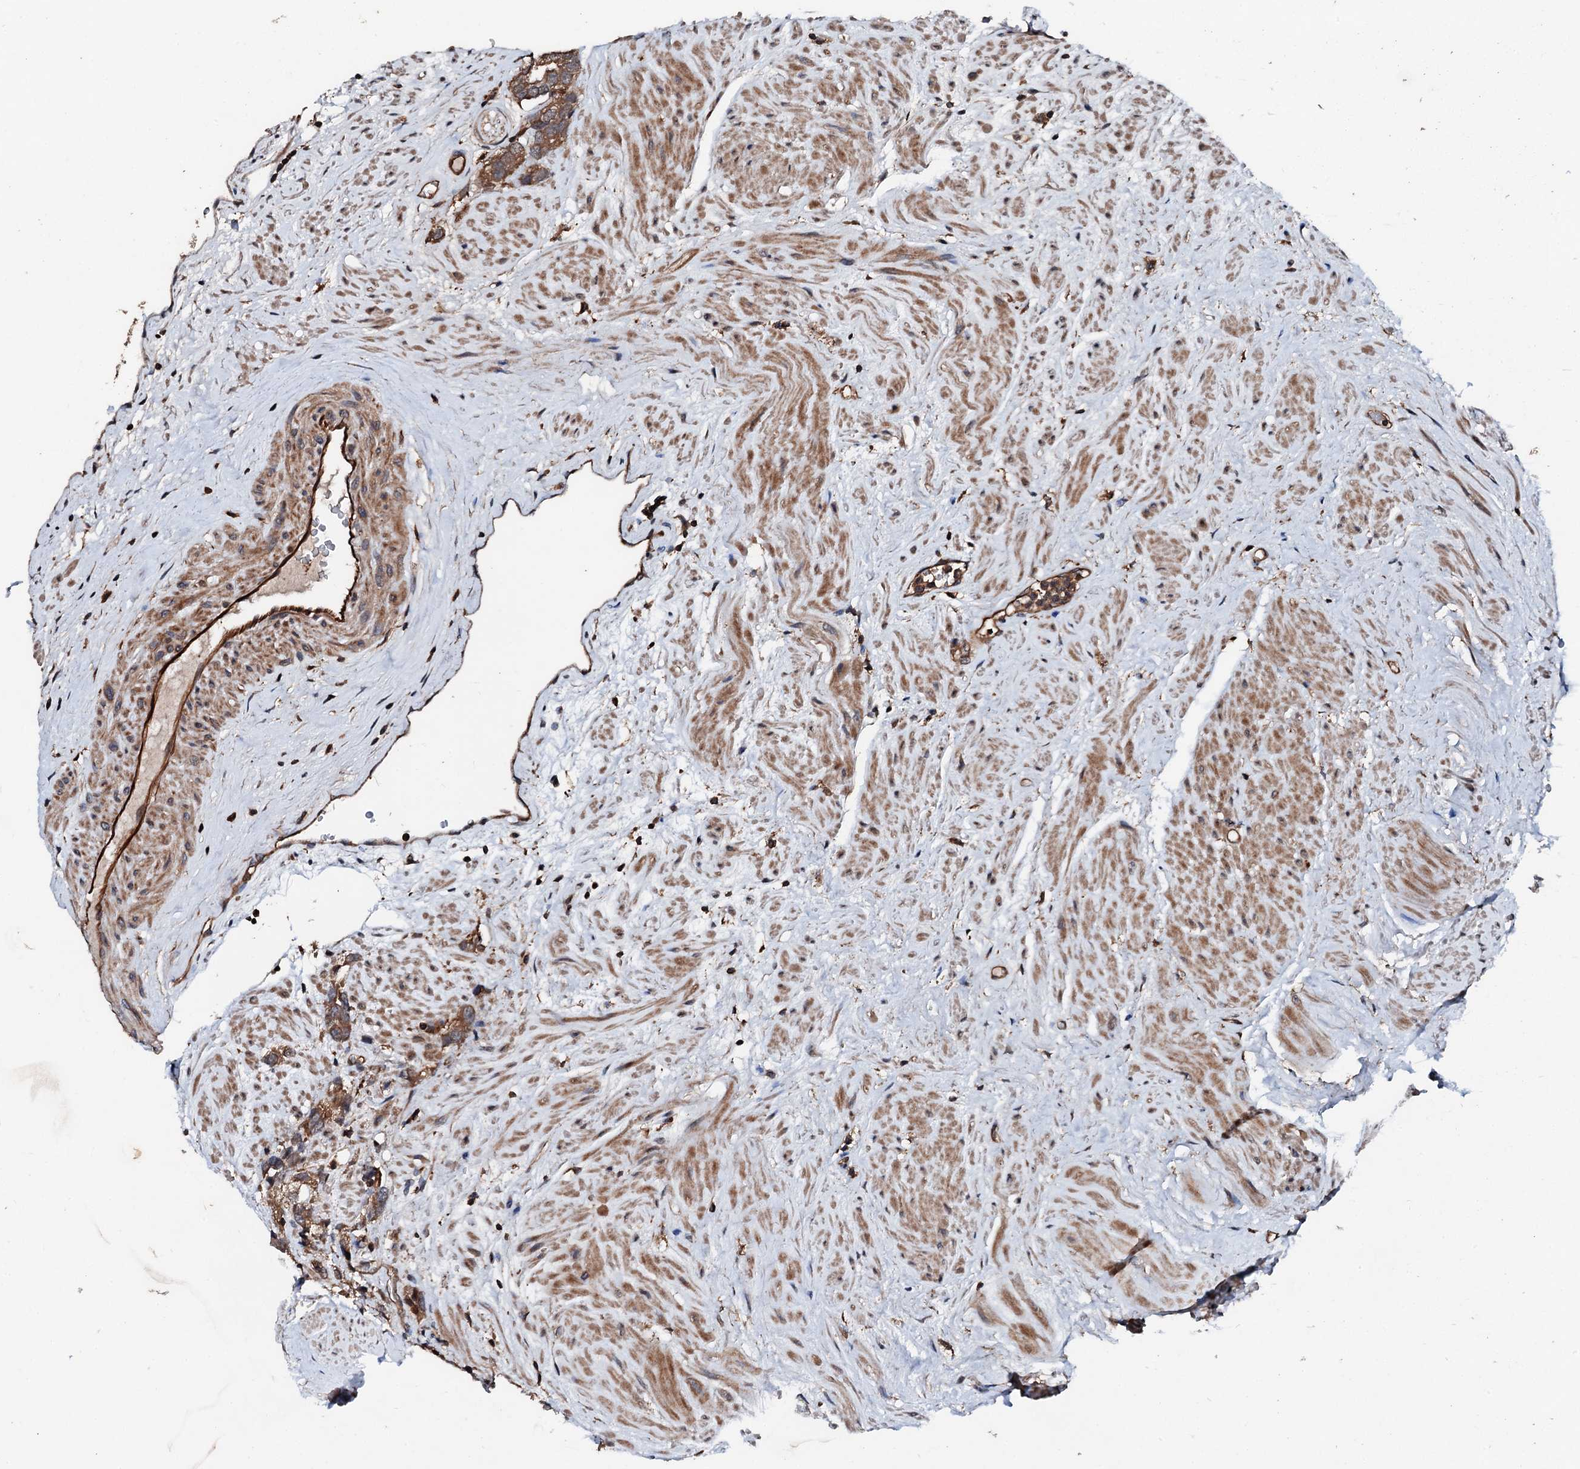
{"staining": {"intensity": "moderate", "quantity": ">75%", "location": "cytoplasmic/membranous"}, "tissue": "prostate cancer", "cell_type": "Tumor cells", "image_type": "cancer", "snomed": [{"axis": "morphology", "description": "Adenocarcinoma, NOS"}, {"axis": "topography", "description": "Prostate"}], "caption": "This is an image of IHC staining of prostate cancer, which shows moderate staining in the cytoplasmic/membranous of tumor cells.", "gene": "FGD4", "patient": {"sex": "male", "age": 79}}